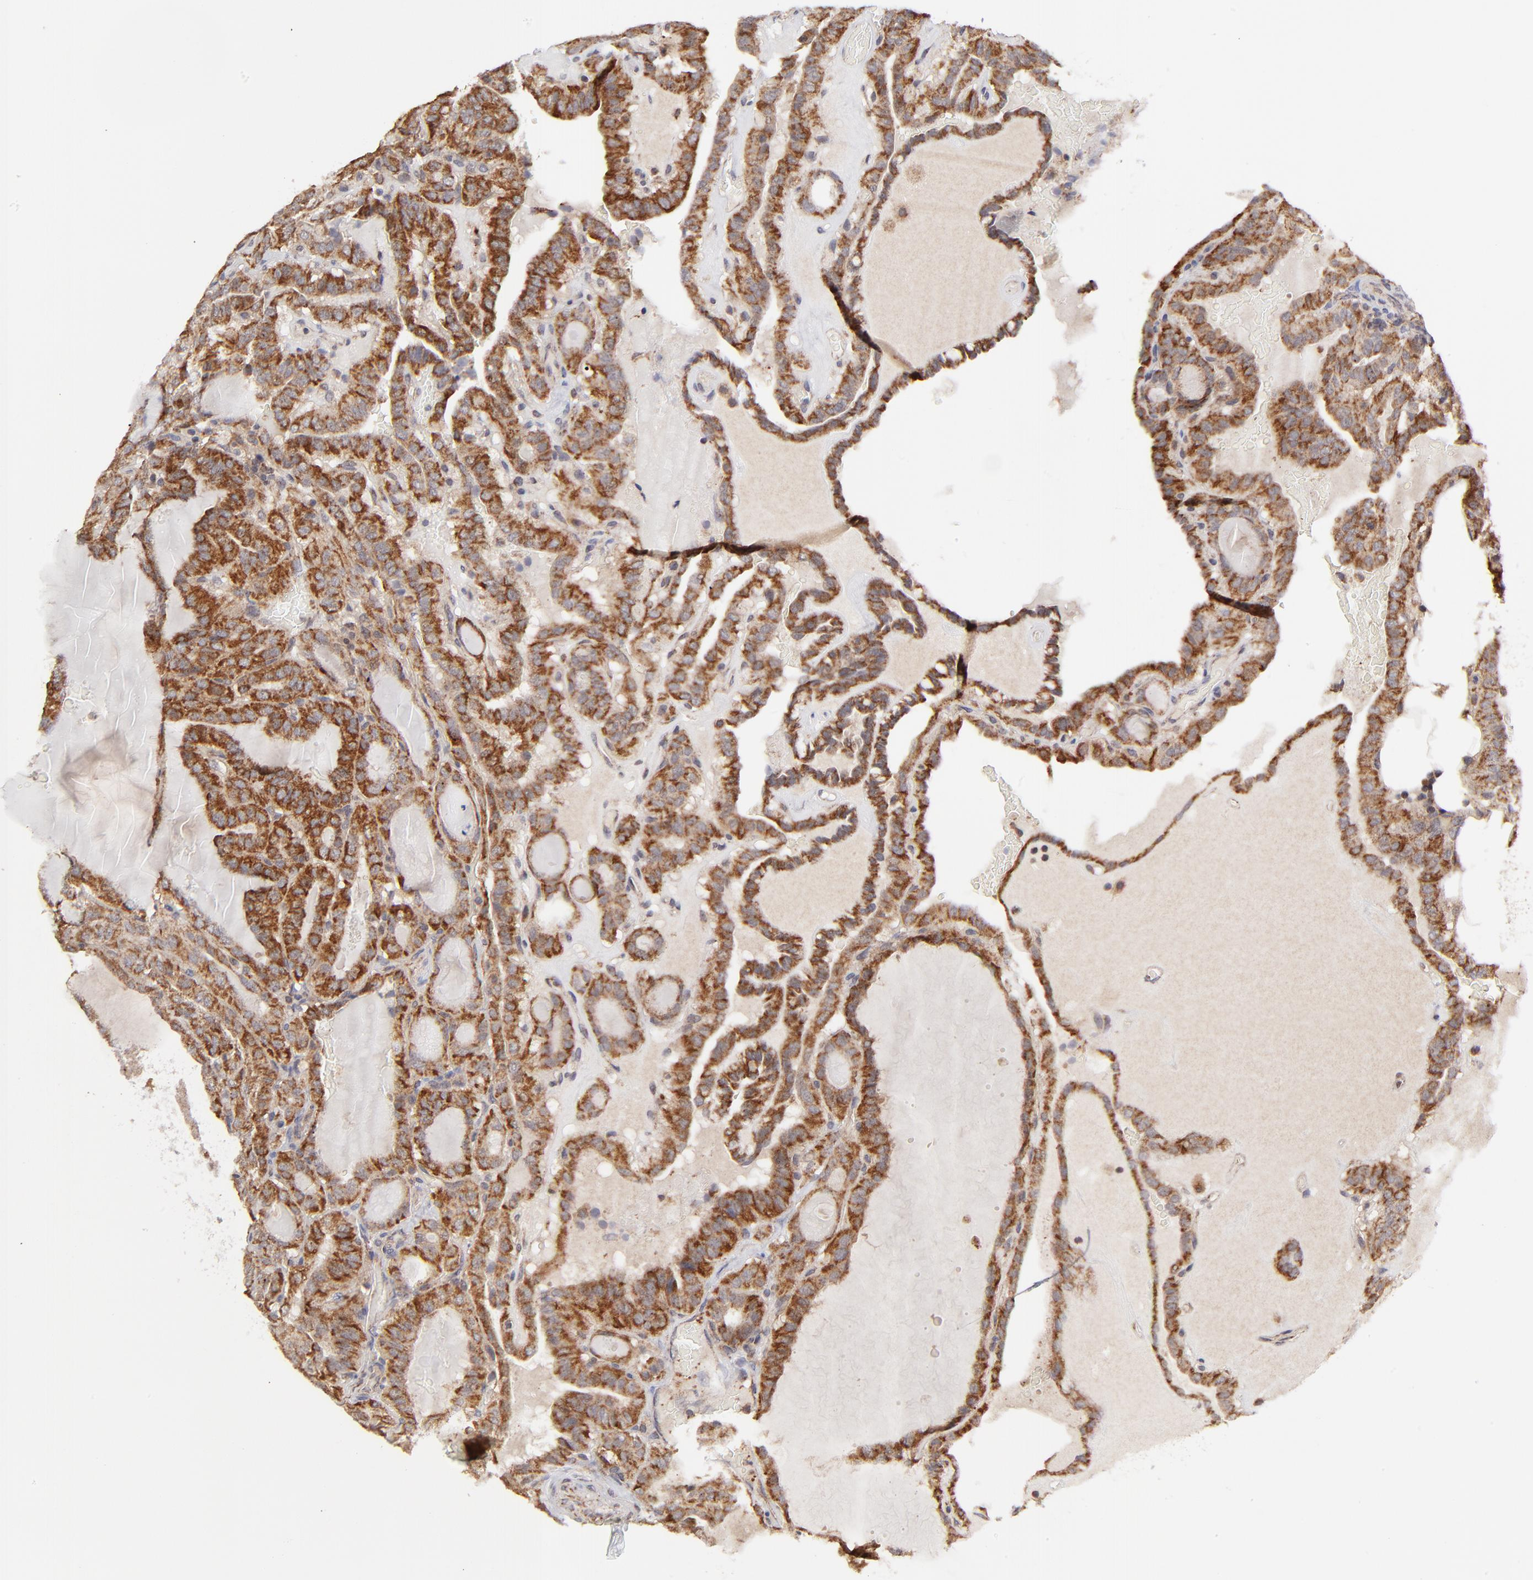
{"staining": {"intensity": "strong", "quantity": ">75%", "location": "cytoplasmic/membranous"}, "tissue": "thyroid cancer", "cell_type": "Tumor cells", "image_type": "cancer", "snomed": [{"axis": "morphology", "description": "Papillary adenocarcinoma, NOS"}, {"axis": "topography", "description": "Thyroid gland"}], "caption": "Human thyroid cancer stained for a protein (brown) displays strong cytoplasmic/membranous positive staining in approximately >75% of tumor cells.", "gene": "MAP2K7", "patient": {"sex": "male", "age": 77}}